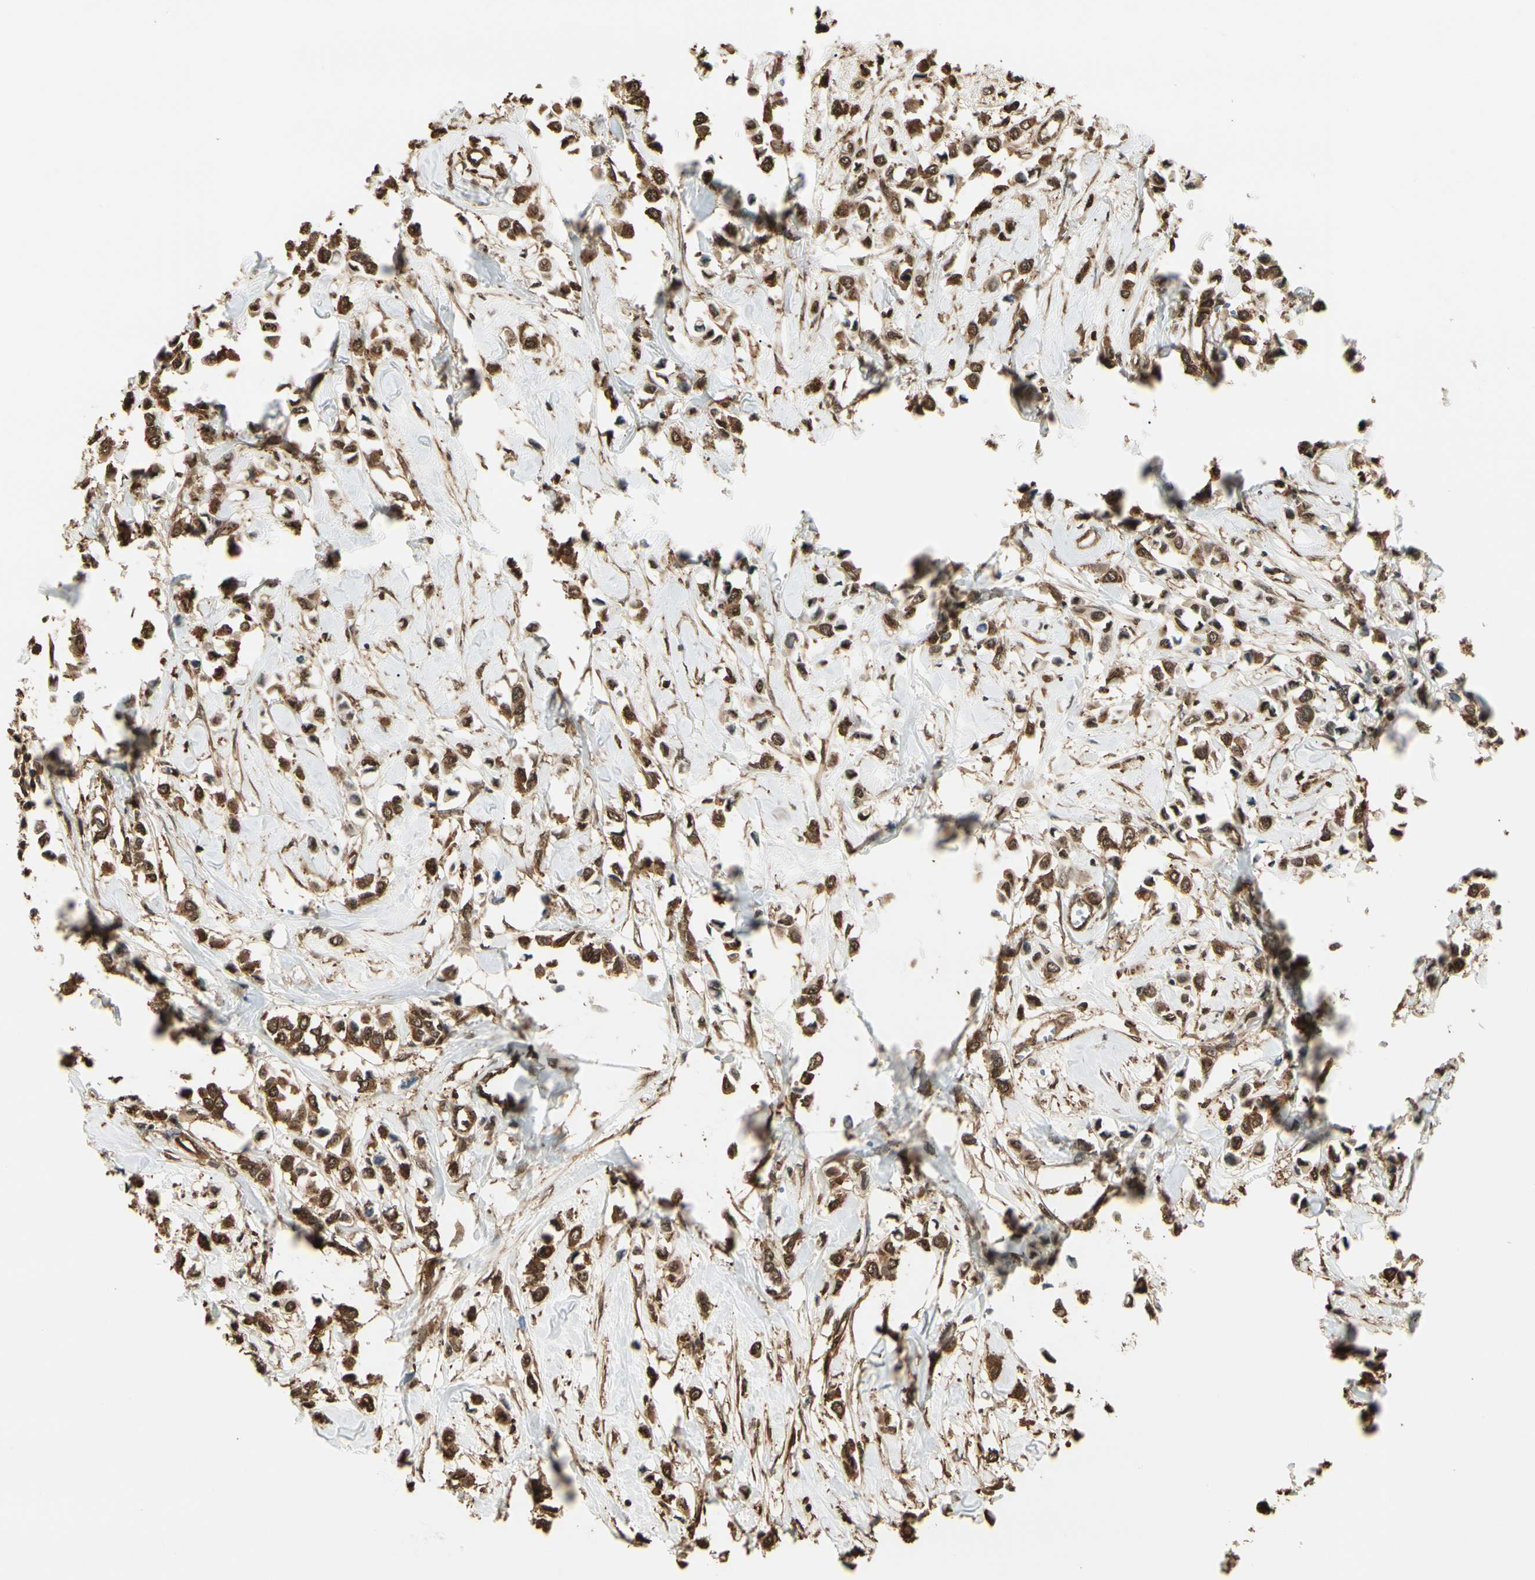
{"staining": {"intensity": "strong", "quantity": ">75%", "location": "cytoplasmic/membranous,nuclear"}, "tissue": "breast cancer", "cell_type": "Tumor cells", "image_type": "cancer", "snomed": [{"axis": "morphology", "description": "Lobular carcinoma"}, {"axis": "topography", "description": "Breast"}], "caption": "Immunohistochemical staining of human breast cancer shows high levels of strong cytoplasmic/membranous and nuclear expression in about >75% of tumor cells.", "gene": "YWHAE", "patient": {"sex": "female", "age": 51}}